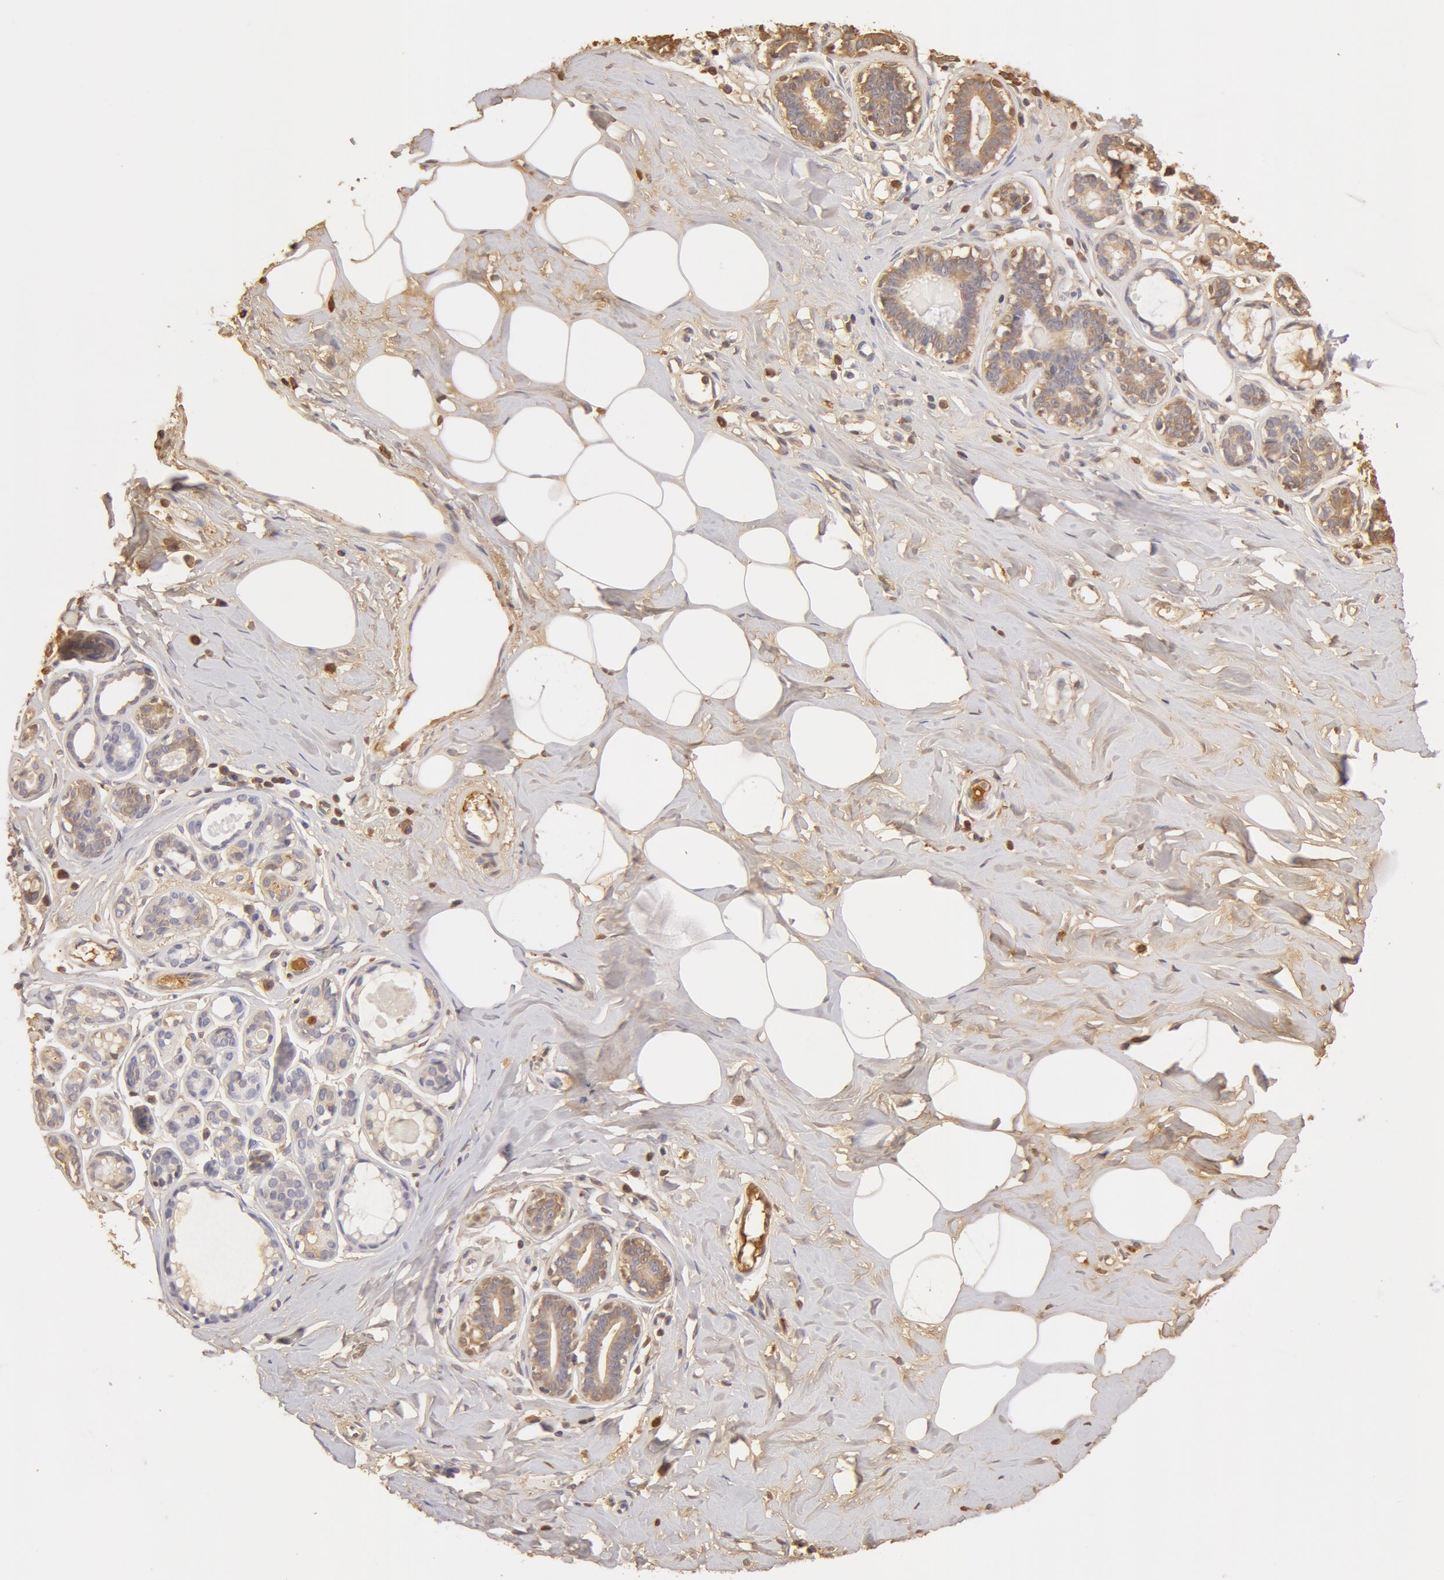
{"staining": {"intensity": "weak", "quantity": ">75%", "location": "cytoplasmic/membranous"}, "tissue": "breast", "cell_type": "Adipocytes", "image_type": "normal", "snomed": [{"axis": "morphology", "description": "Normal tissue, NOS"}, {"axis": "topography", "description": "Breast"}], "caption": "Breast stained with a protein marker exhibits weak staining in adipocytes.", "gene": "TF", "patient": {"sex": "female", "age": 45}}